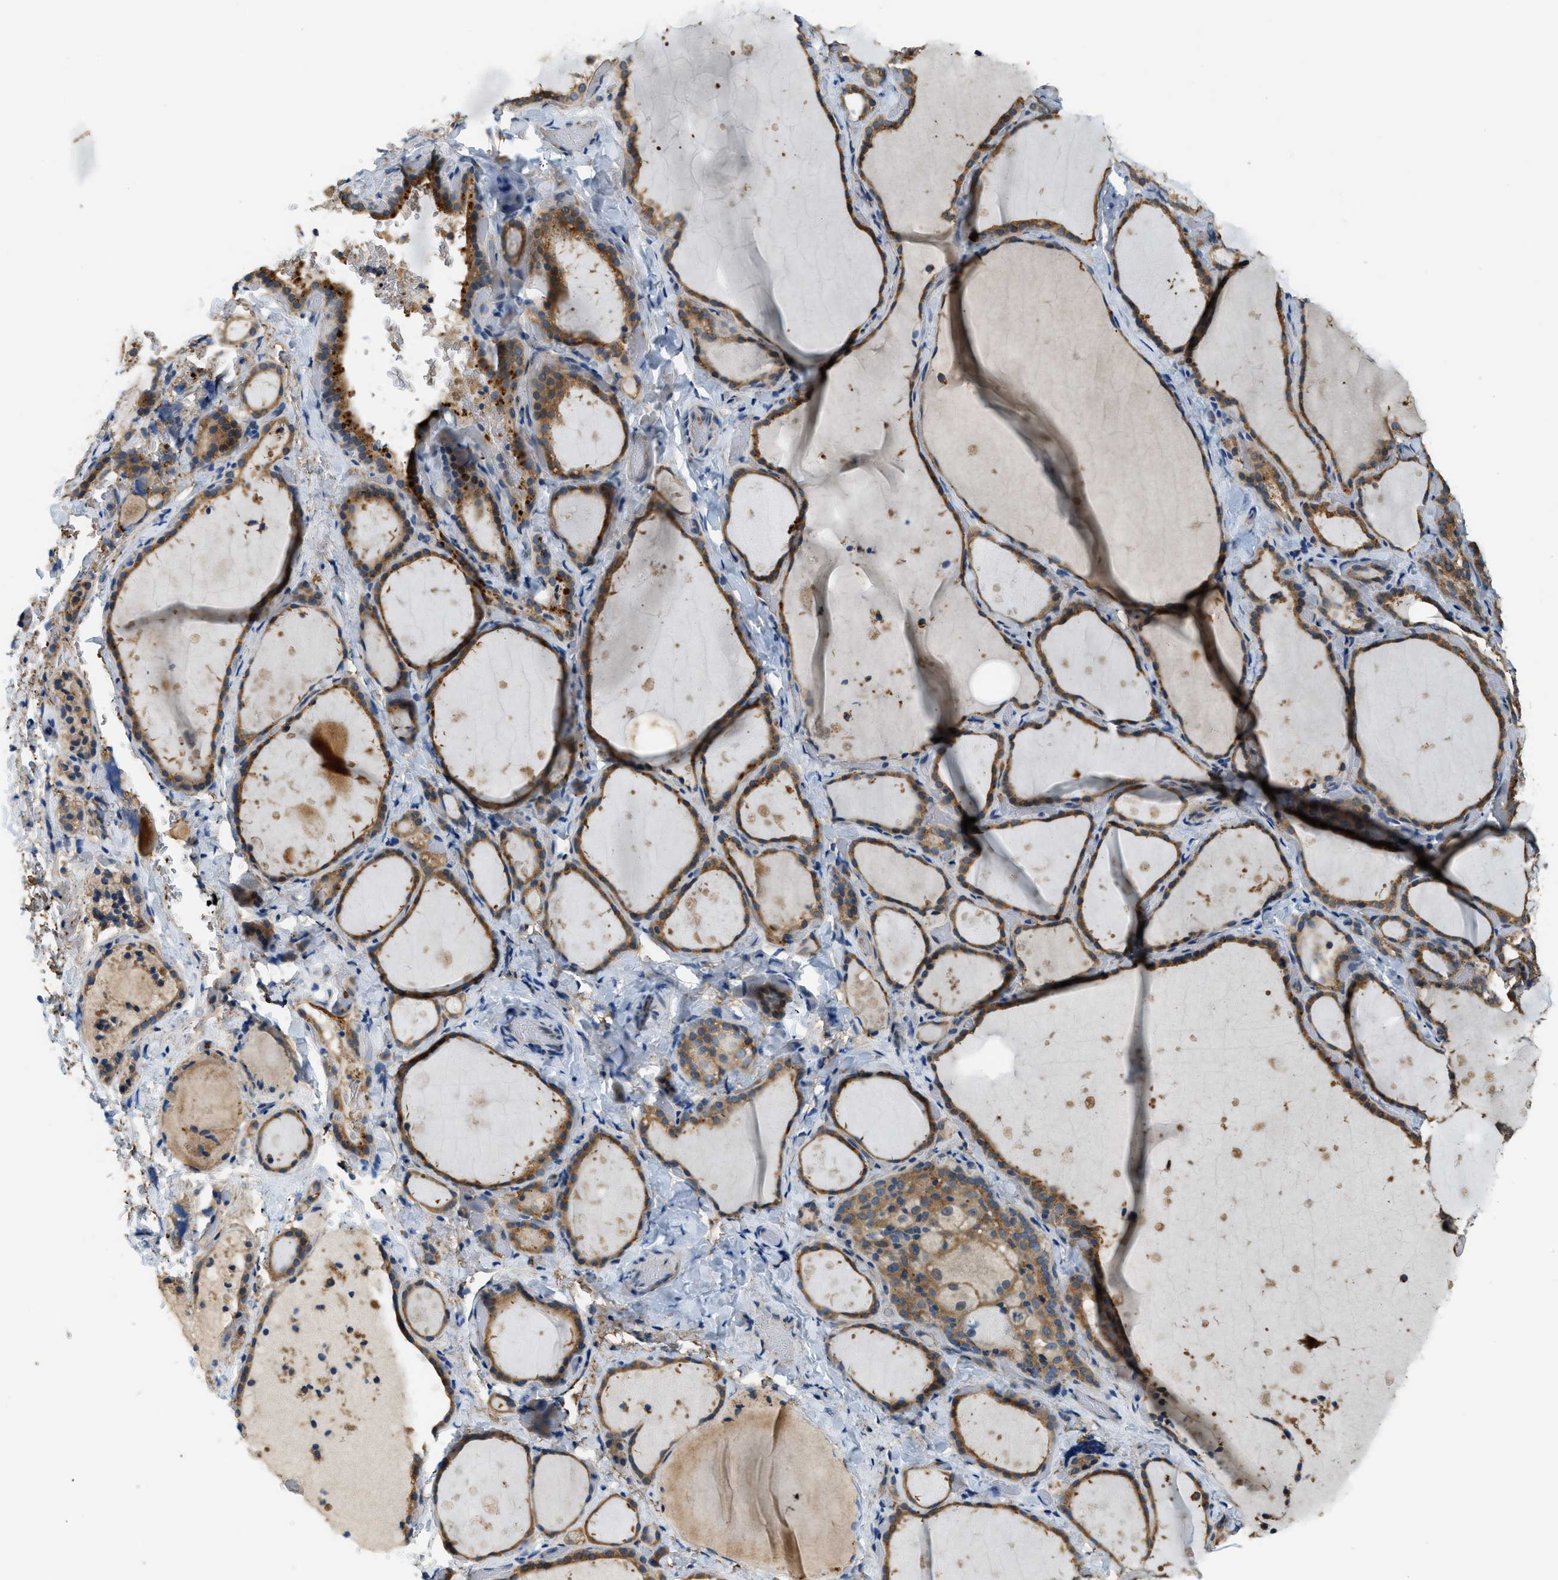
{"staining": {"intensity": "moderate", "quantity": ">75%", "location": "cytoplasmic/membranous"}, "tissue": "thyroid gland", "cell_type": "Glandular cells", "image_type": "normal", "snomed": [{"axis": "morphology", "description": "Normal tissue, NOS"}, {"axis": "topography", "description": "Thyroid gland"}], "caption": "IHC image of unremarkable thyroid gland: thyroid gland stained using immunohistochemistry (IHC) demonstrates medium levels of moderate protein expression localized specifically in the cytoplasmic/membranous of glandular cells, appearing as a cytoplasmic/membranous brown color.", "gene": "CFLAR", "patient": {"sex": "female", "age": 44}}